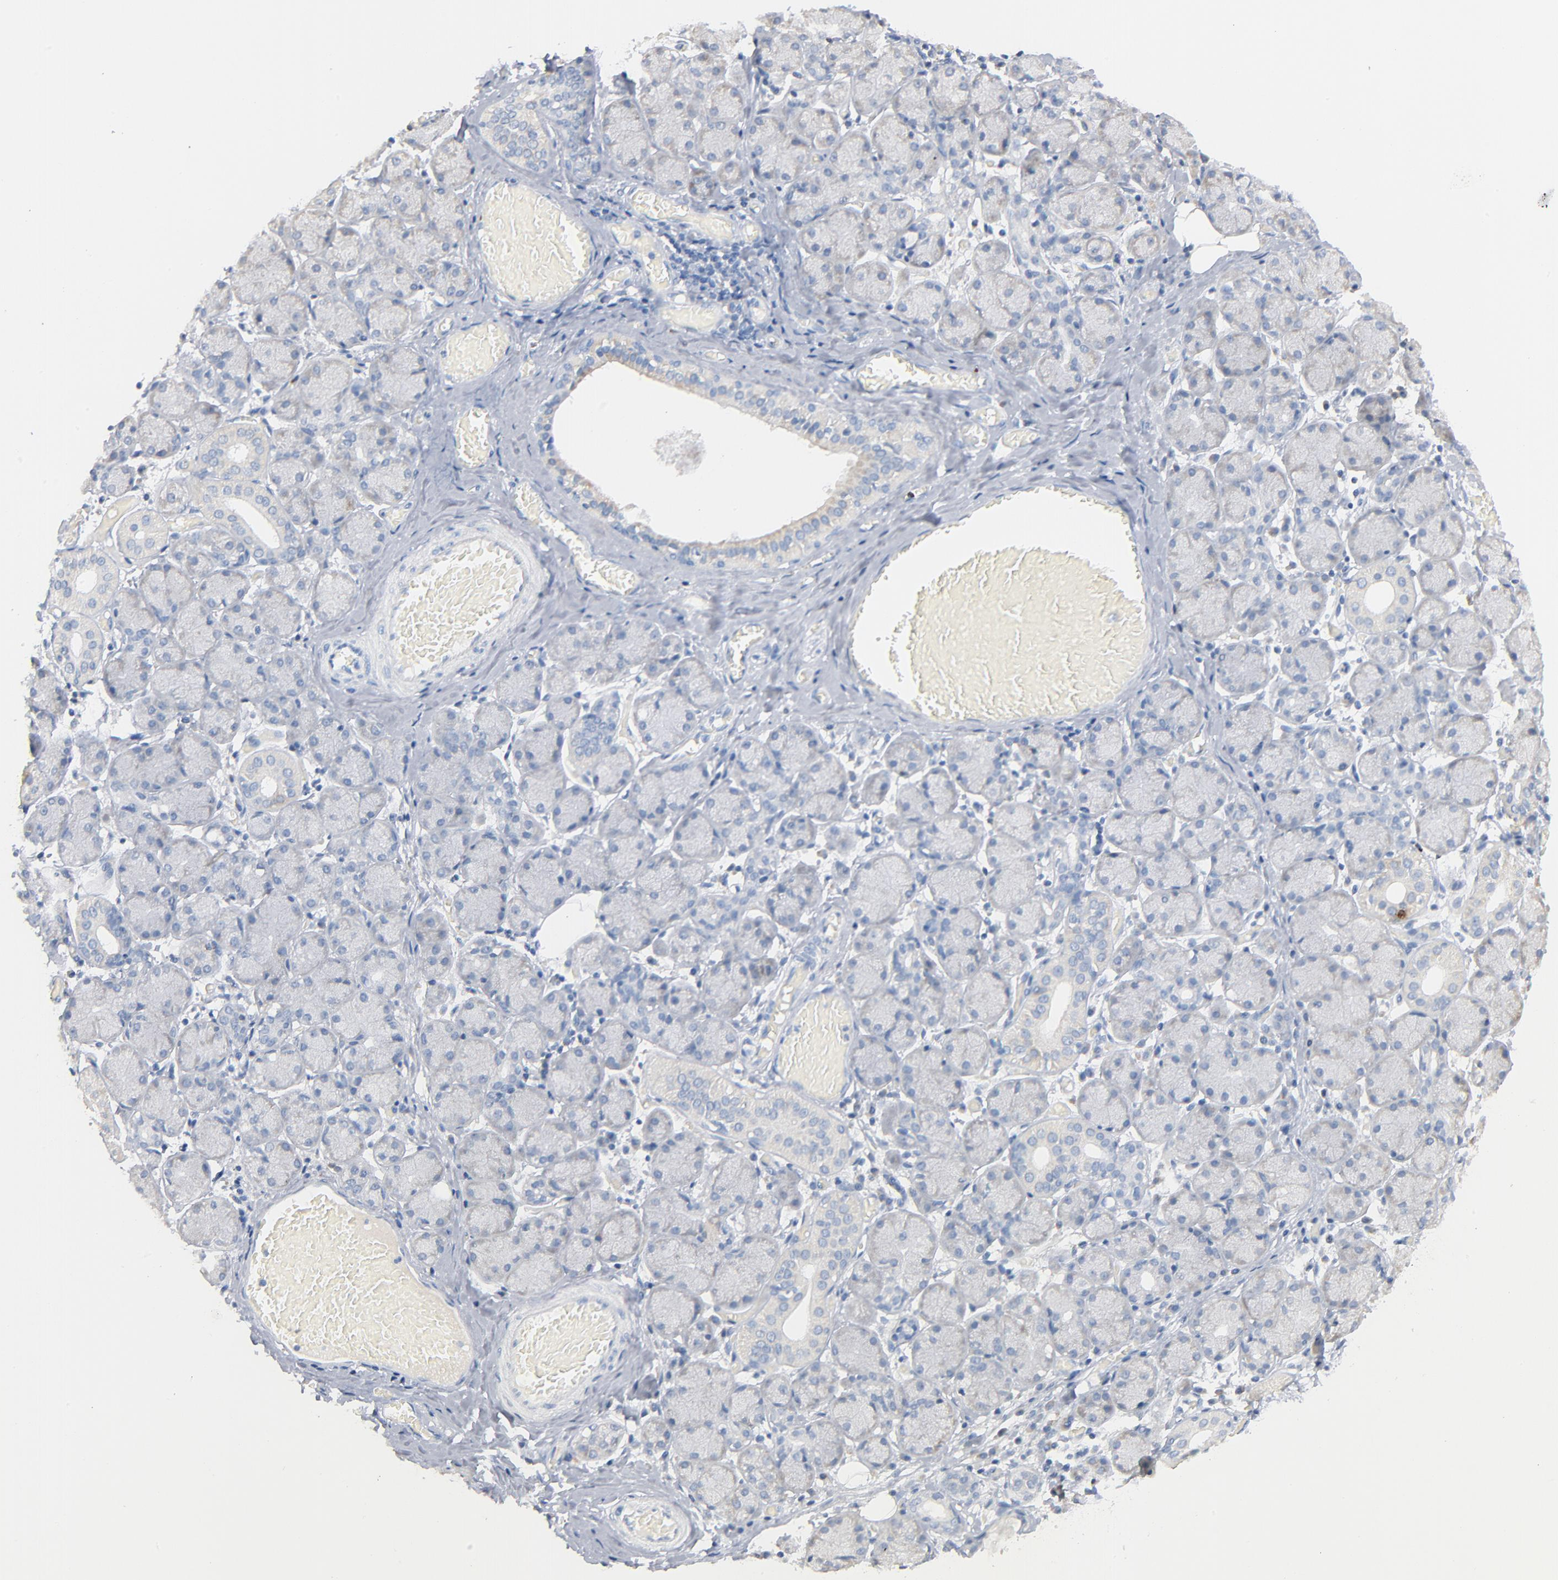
{"staining": {"intensity": "negative", "quantity": "none", "location": "none"}, "tissue": "salivary gland", "cell_type": "Glandular cells", "image_type": "normal", "snomed": [{"axis": "morphology", "description": "Normal tissue, NOS"}, {"axis": "topography", "description": "Salivary gland"}], "caption": "Salivary gland stained for a protein using immunohistochemistry (IHC) displays no positivity glandular cells.", "gene": "GZMB", "patient": {"sex": "female", "age": 24}}